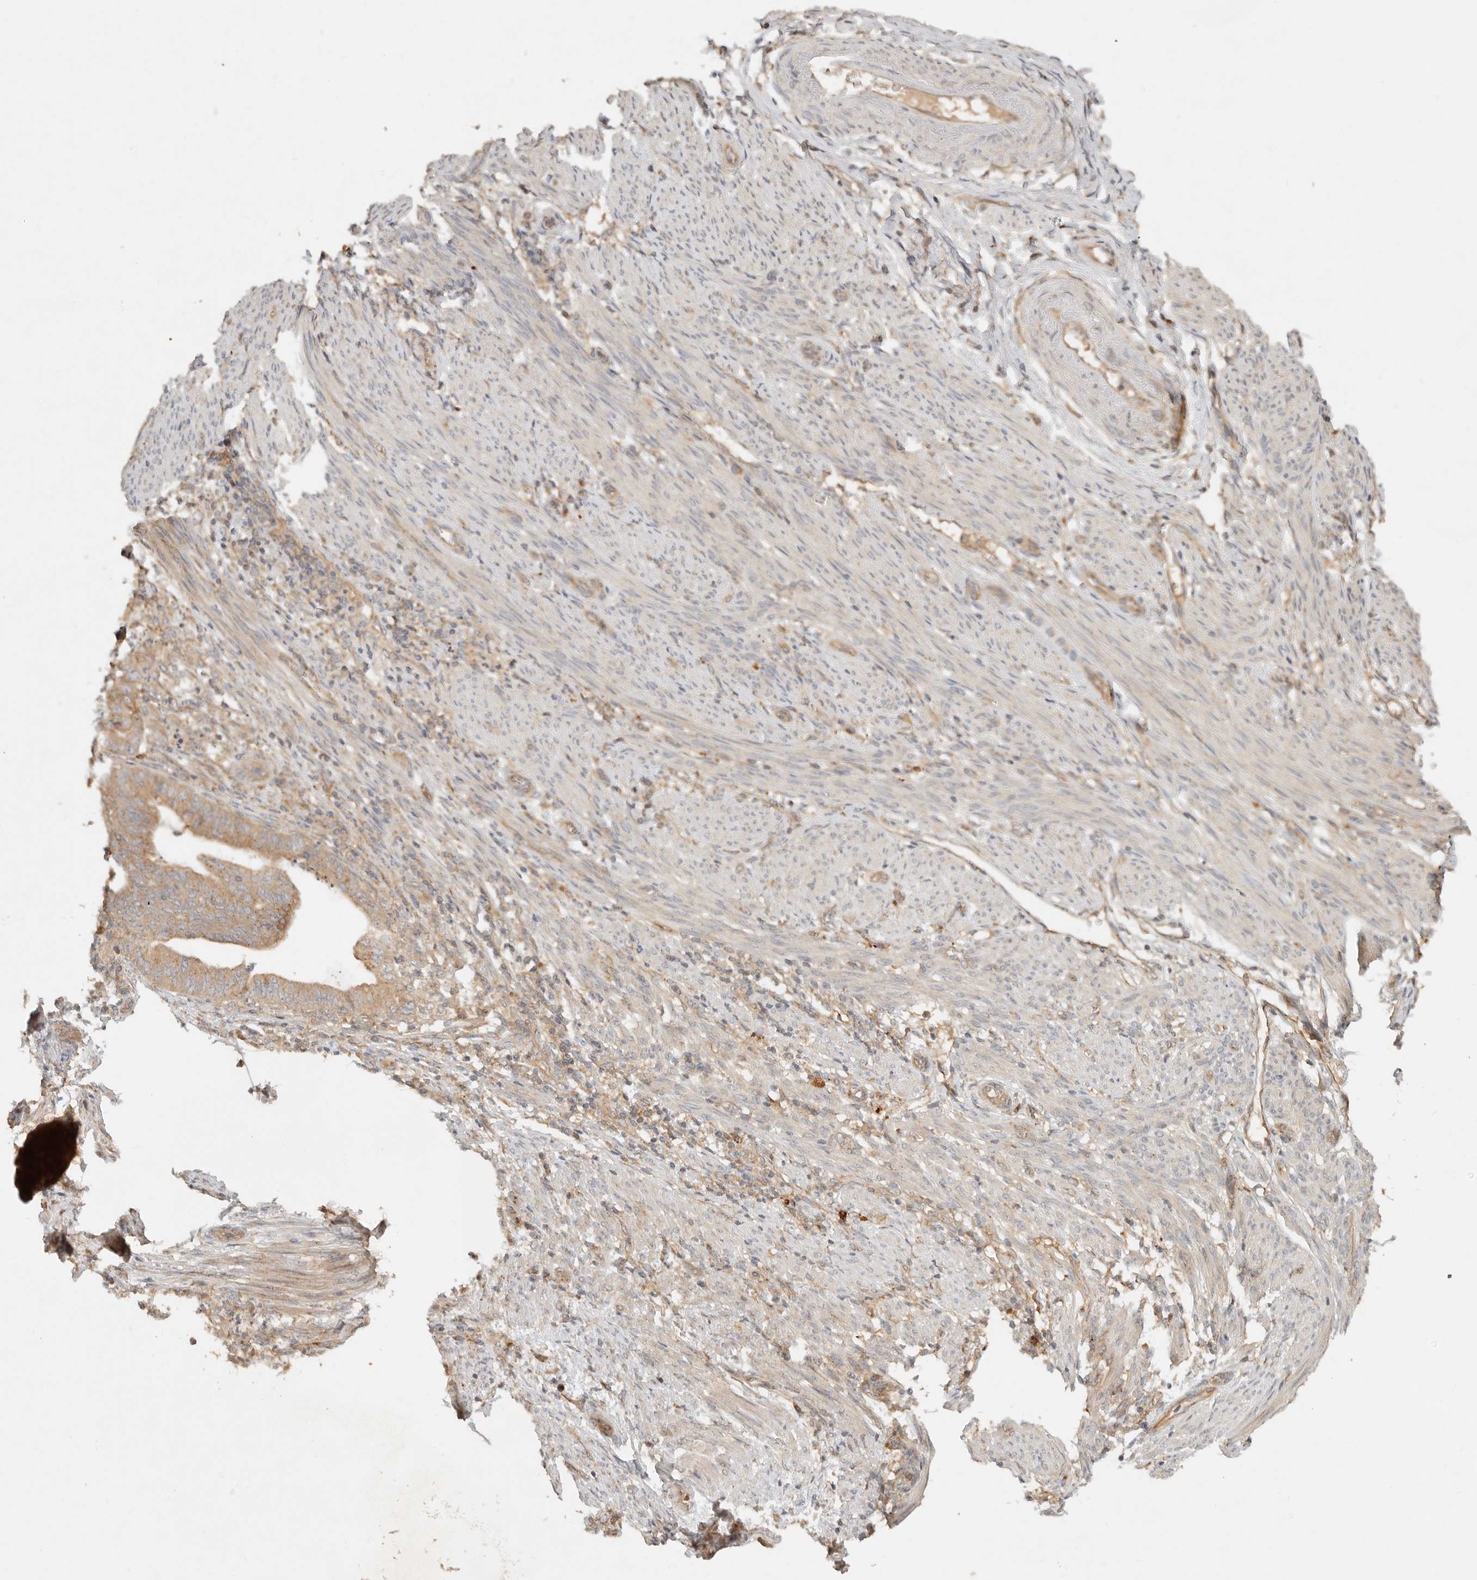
{"staining": {"intensity": "moderate", "quantity": ">75%", "location": "cytoplasmic/membranous"}, "tissue": "endometrial cancer", "cell_type": "Tumor cells", "image_type": "cancer", "snomed": [{"axis": "morphology", "description": "Polyp, NOS"}, {"axis": "morphology", "description": "Adenocarcinoma, NOS"}, {"axis": "morphology", "description": "Adenoma, NOS"}, {"axis": "topography", "description": "Endometrium"}], "caption": "DAB immunohistochemical staining of human endometrial adenoma demonstrates moderate cytoplasmic/membranous protein positivity in approximately >75% of tumor cells.", "gene": "HECTD3", "patient": {"sex": "female", "age": 79}}